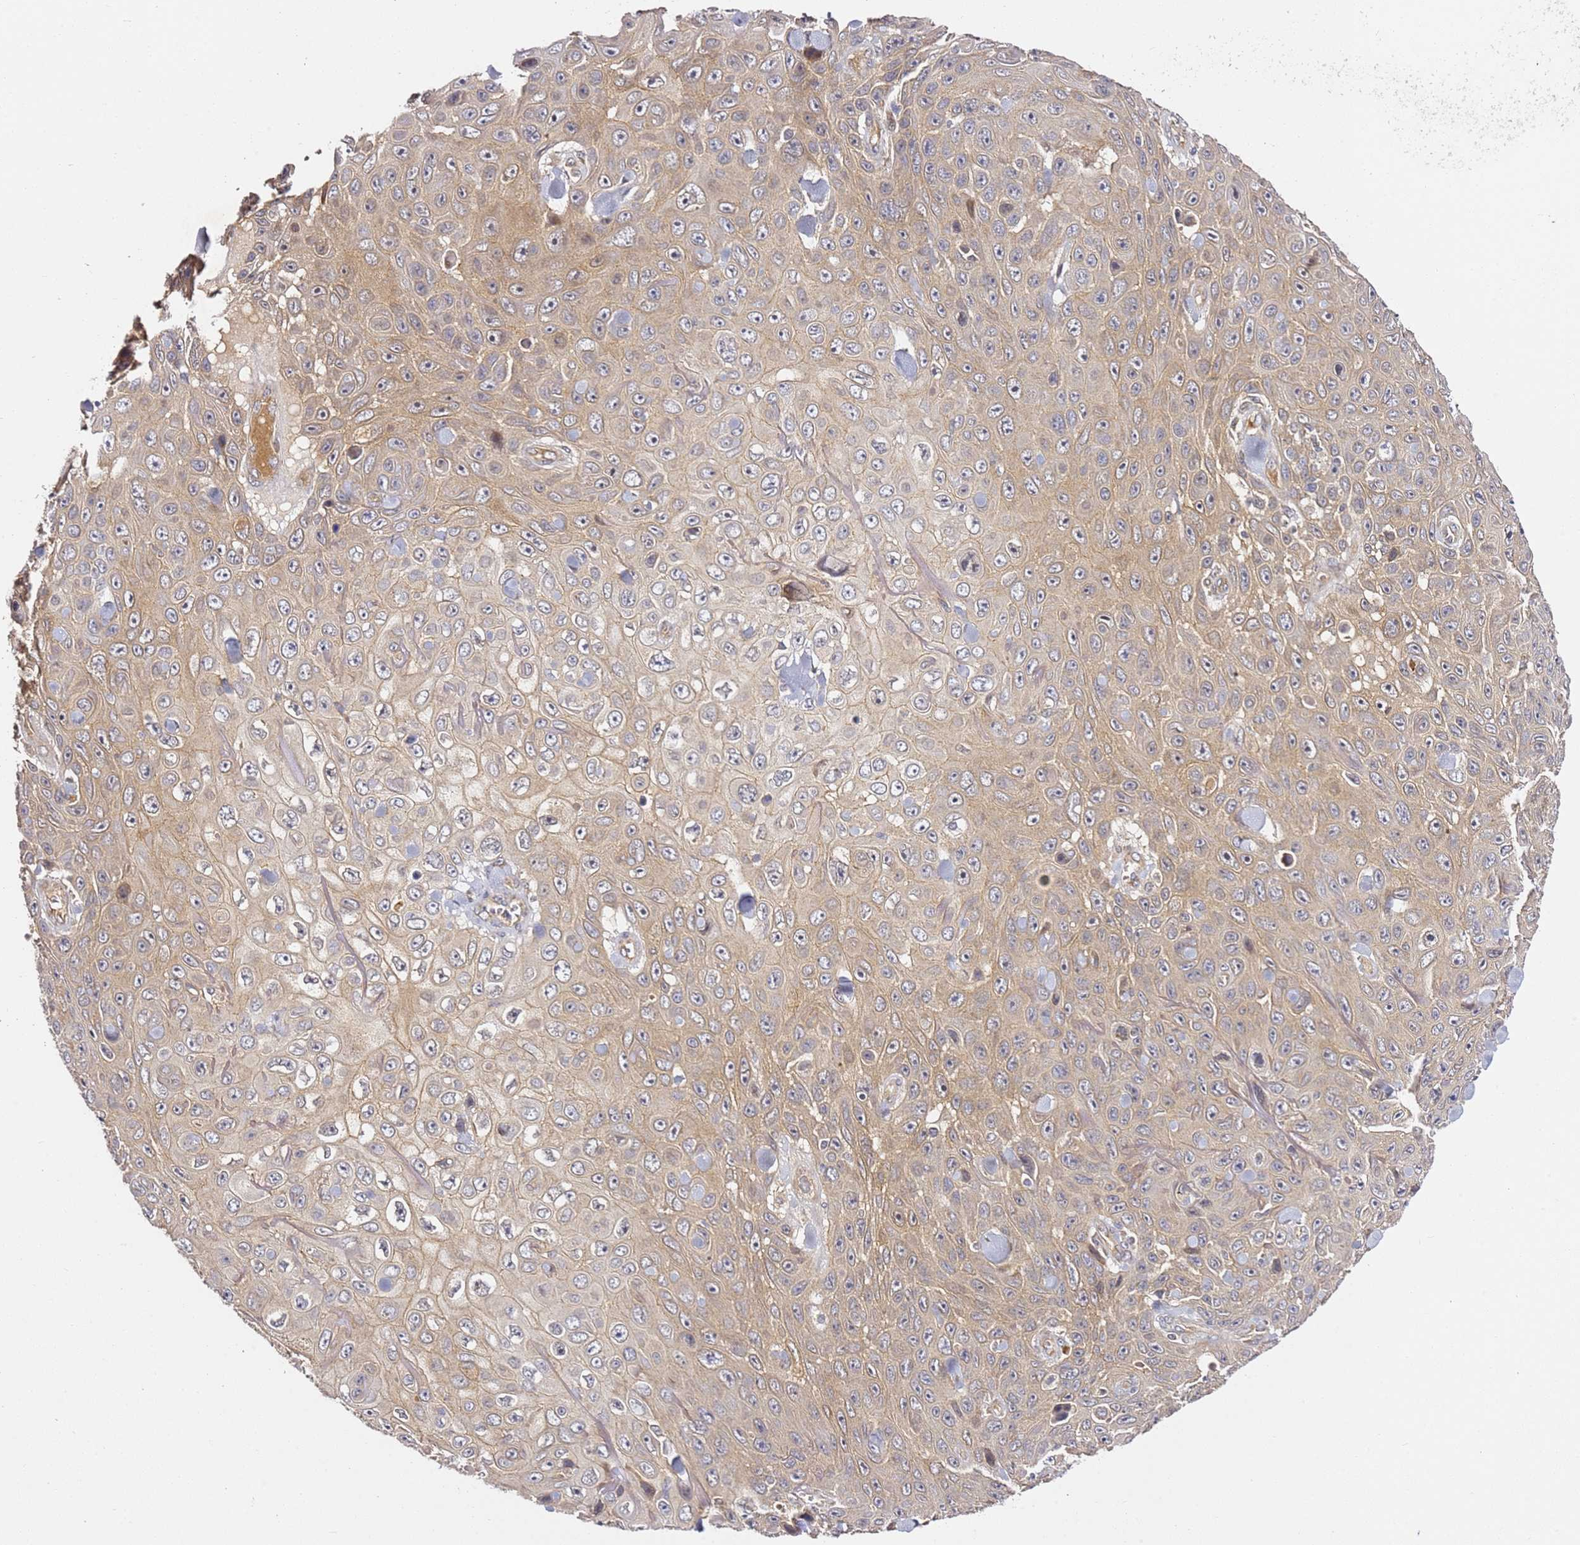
{"staining": {"intensity": "weak", "quantity": "25%-75%", "location": "cytoplasmic/membranous"}, "tissue": "skin cancer", "cell_type": "Tumor cells", "image_type": "cancer", "snomed": [{"axis": "morphology", "description": "Squamous cell carcinoma, NOS"}, {"axis": "topography", "description": "Skin"}], "caption": "Immunohistochemical staining of human skin cancer exhibits low levels of weak cytoplasmic/membranous protein staining in approximately 25%-75% of tumor cells.", "gene": "OSBPL2", "patient": {"sex": "male", "age": 82}}